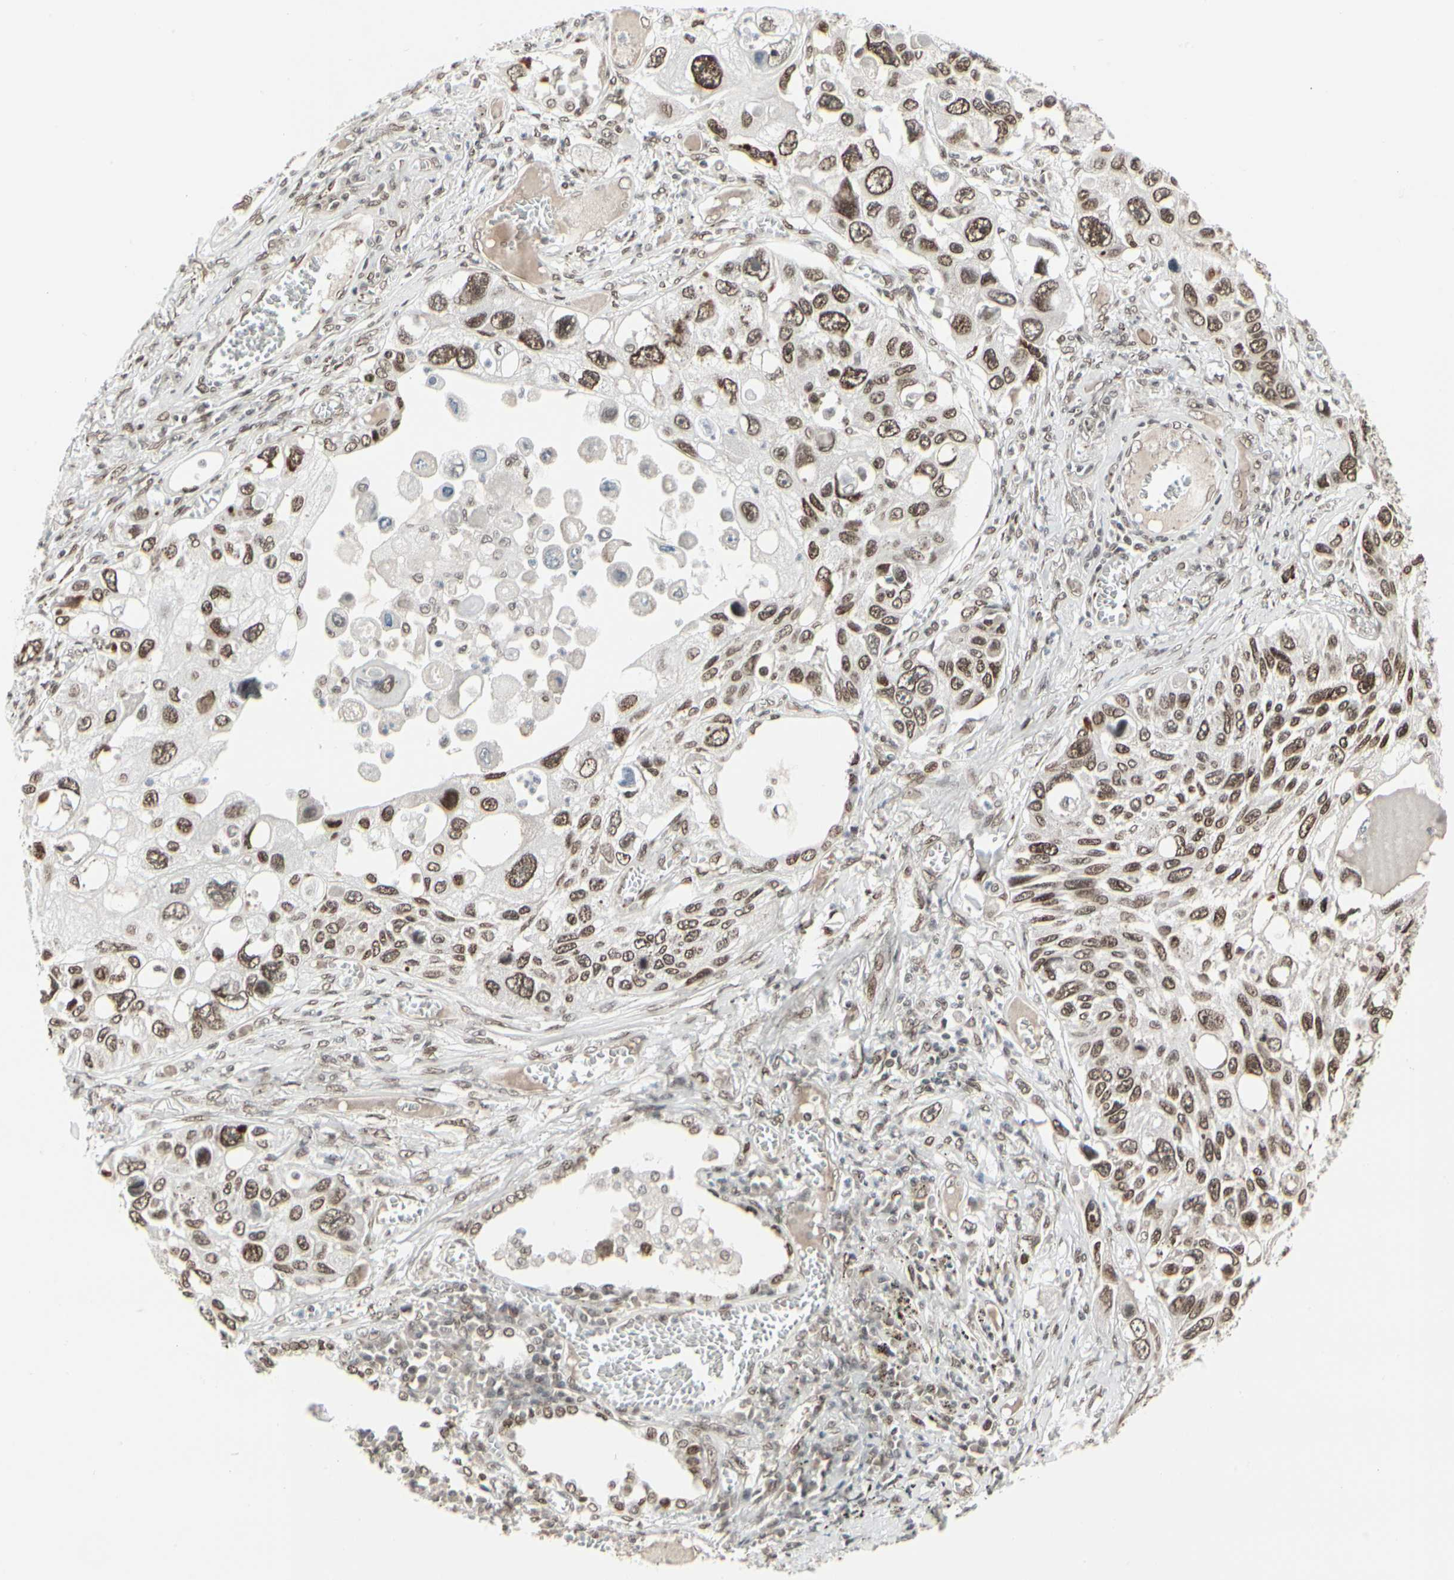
{"staining": {"intensity": "strong", "quantity": ">75%", "location": "nuclear"}, "tissue": "lung cancer", "cell_type": "Tumor cells", "image_type": "cancer", "snomed": [{"axis": "morphology", "description": "Squamous cell carcinoma, NOS"}, {"axis": "topography", "description": "Lung"}], "caption": "An image of lung squamous cell carcinoma stained for a protein displays strong nuclear brown staining in tumor cells.", "gene": "HMG20A", "patient": {"sex": "male", "age": 71}}